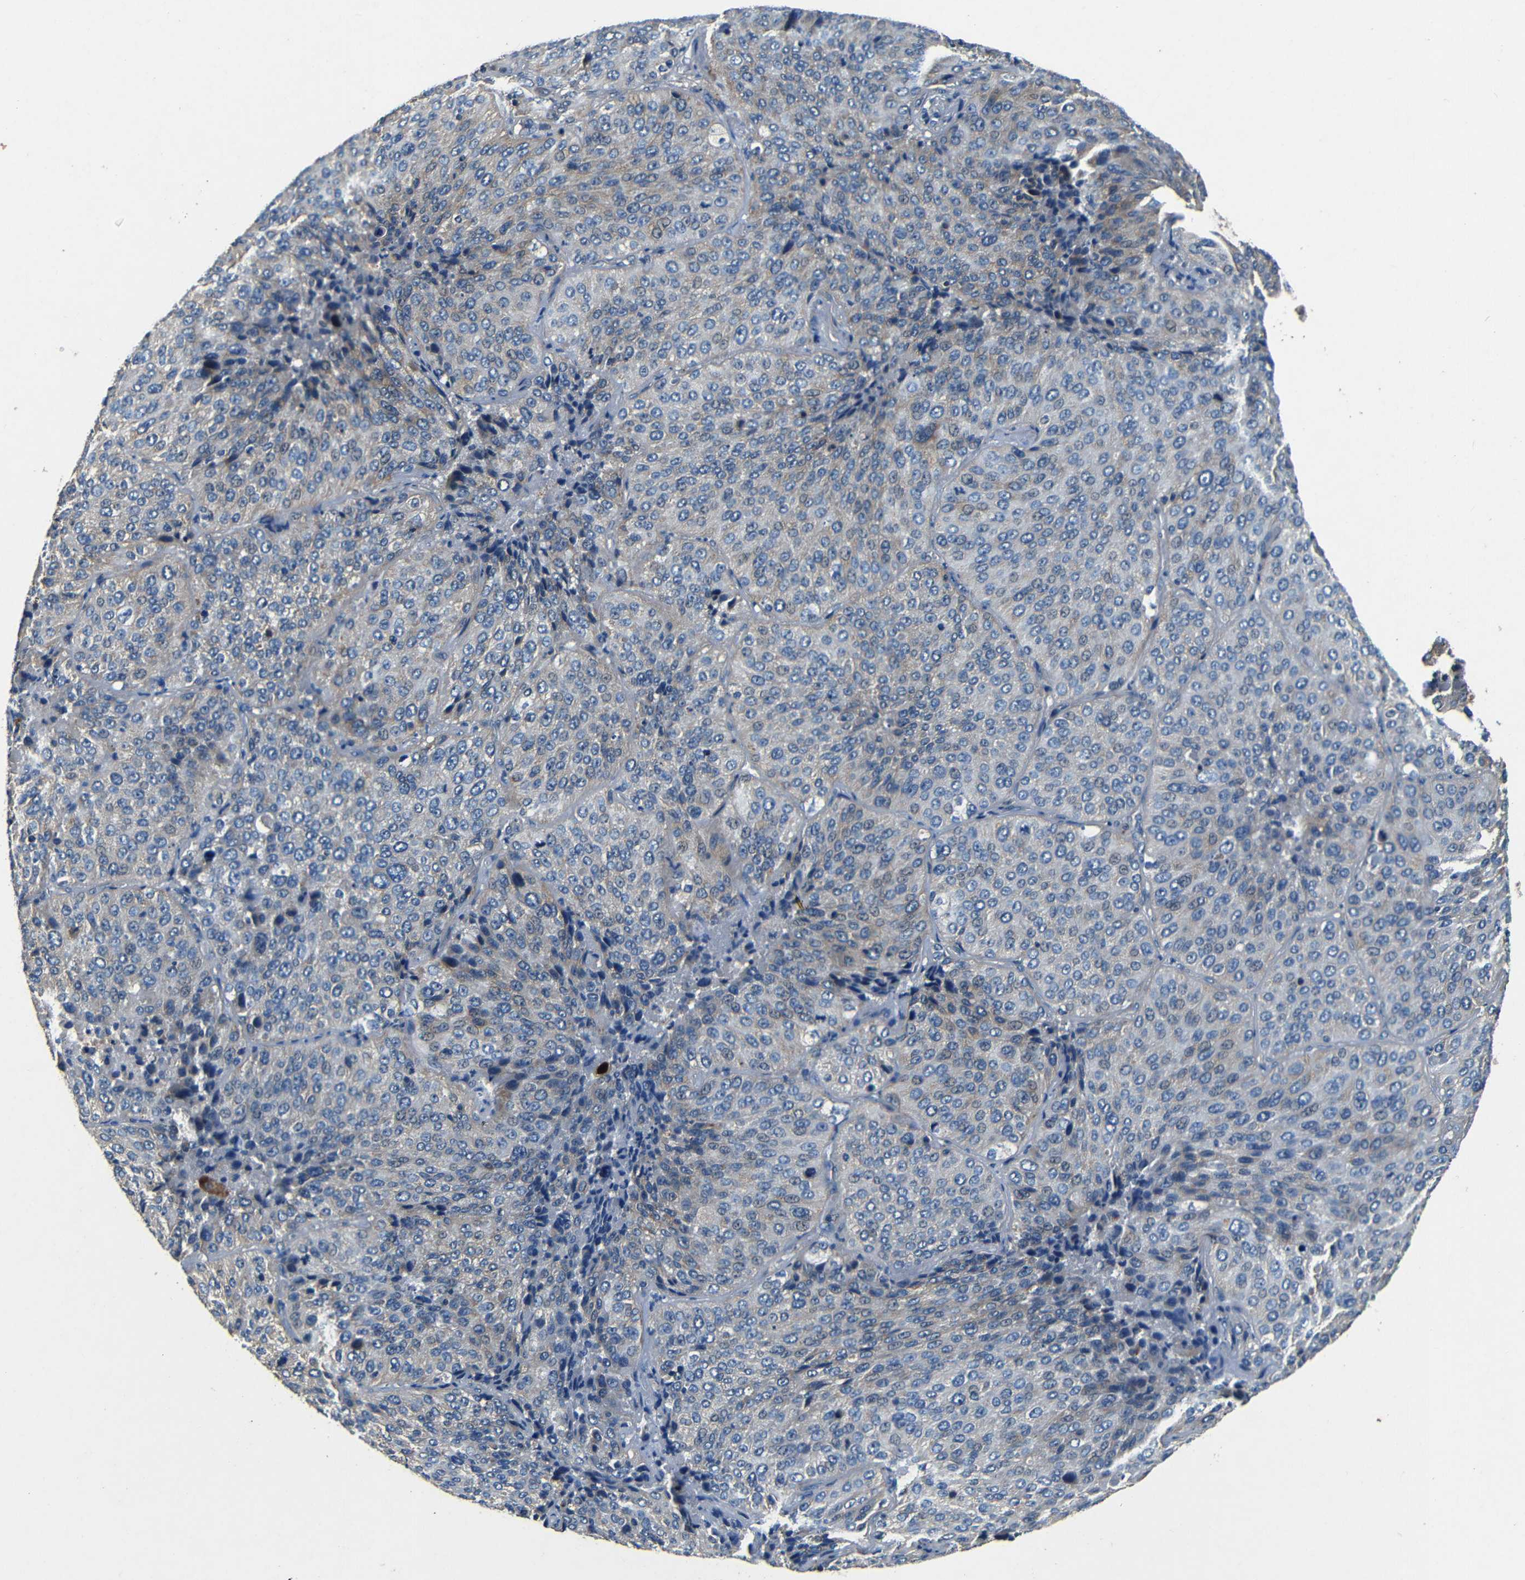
{"staining": {"intensity": "moderate", "quantity": "<25%", "location": "cytoplasmic/membranous"}, "tissue": "lung cancer", "cell_type": "Tumor cells", "image_type": "cancer", "snomed": [{"axis": "morphology", "description": "Squamous cell carcinoma, NOS"}, {"axis": "topography", "description": "Lung"}], "caption": "Lung cancer was stained to show a protein in brown. There is low levels of moderate cytoplasmic/membranous expression in about <25% of tumor cells.", "gene": "MTX1", "patient": {"sex": "male", "age": 54}}